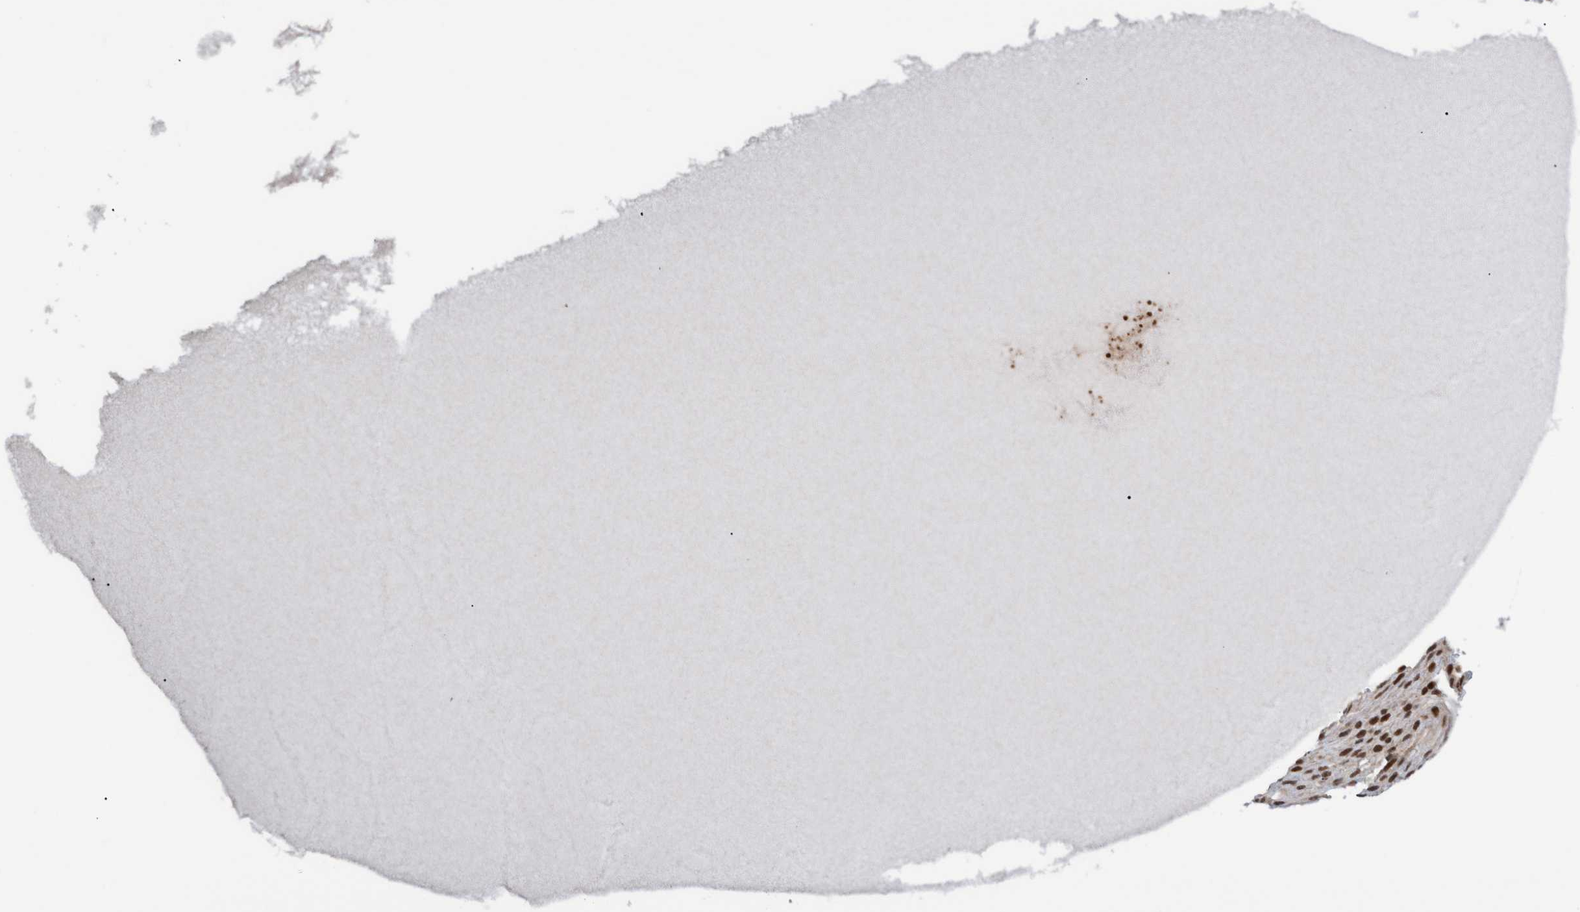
{"staining": {"intensity": "negative", "quantity": "none", "location": "none"}, "tissue": "ovary", "cell_type": "Follicle cells", "image_type": "normal", "snomed": [{"axis": "morphology", "description": "Normal tissue, NOS"}, {"axis": "topography", "description": "Ovary"}], "caption": "Human ovary stained for a protein using immunohistochemistry displays no expression in follicle cells.", "gene": "PINX1", "patient": {"sex": "female", "age": 33}}